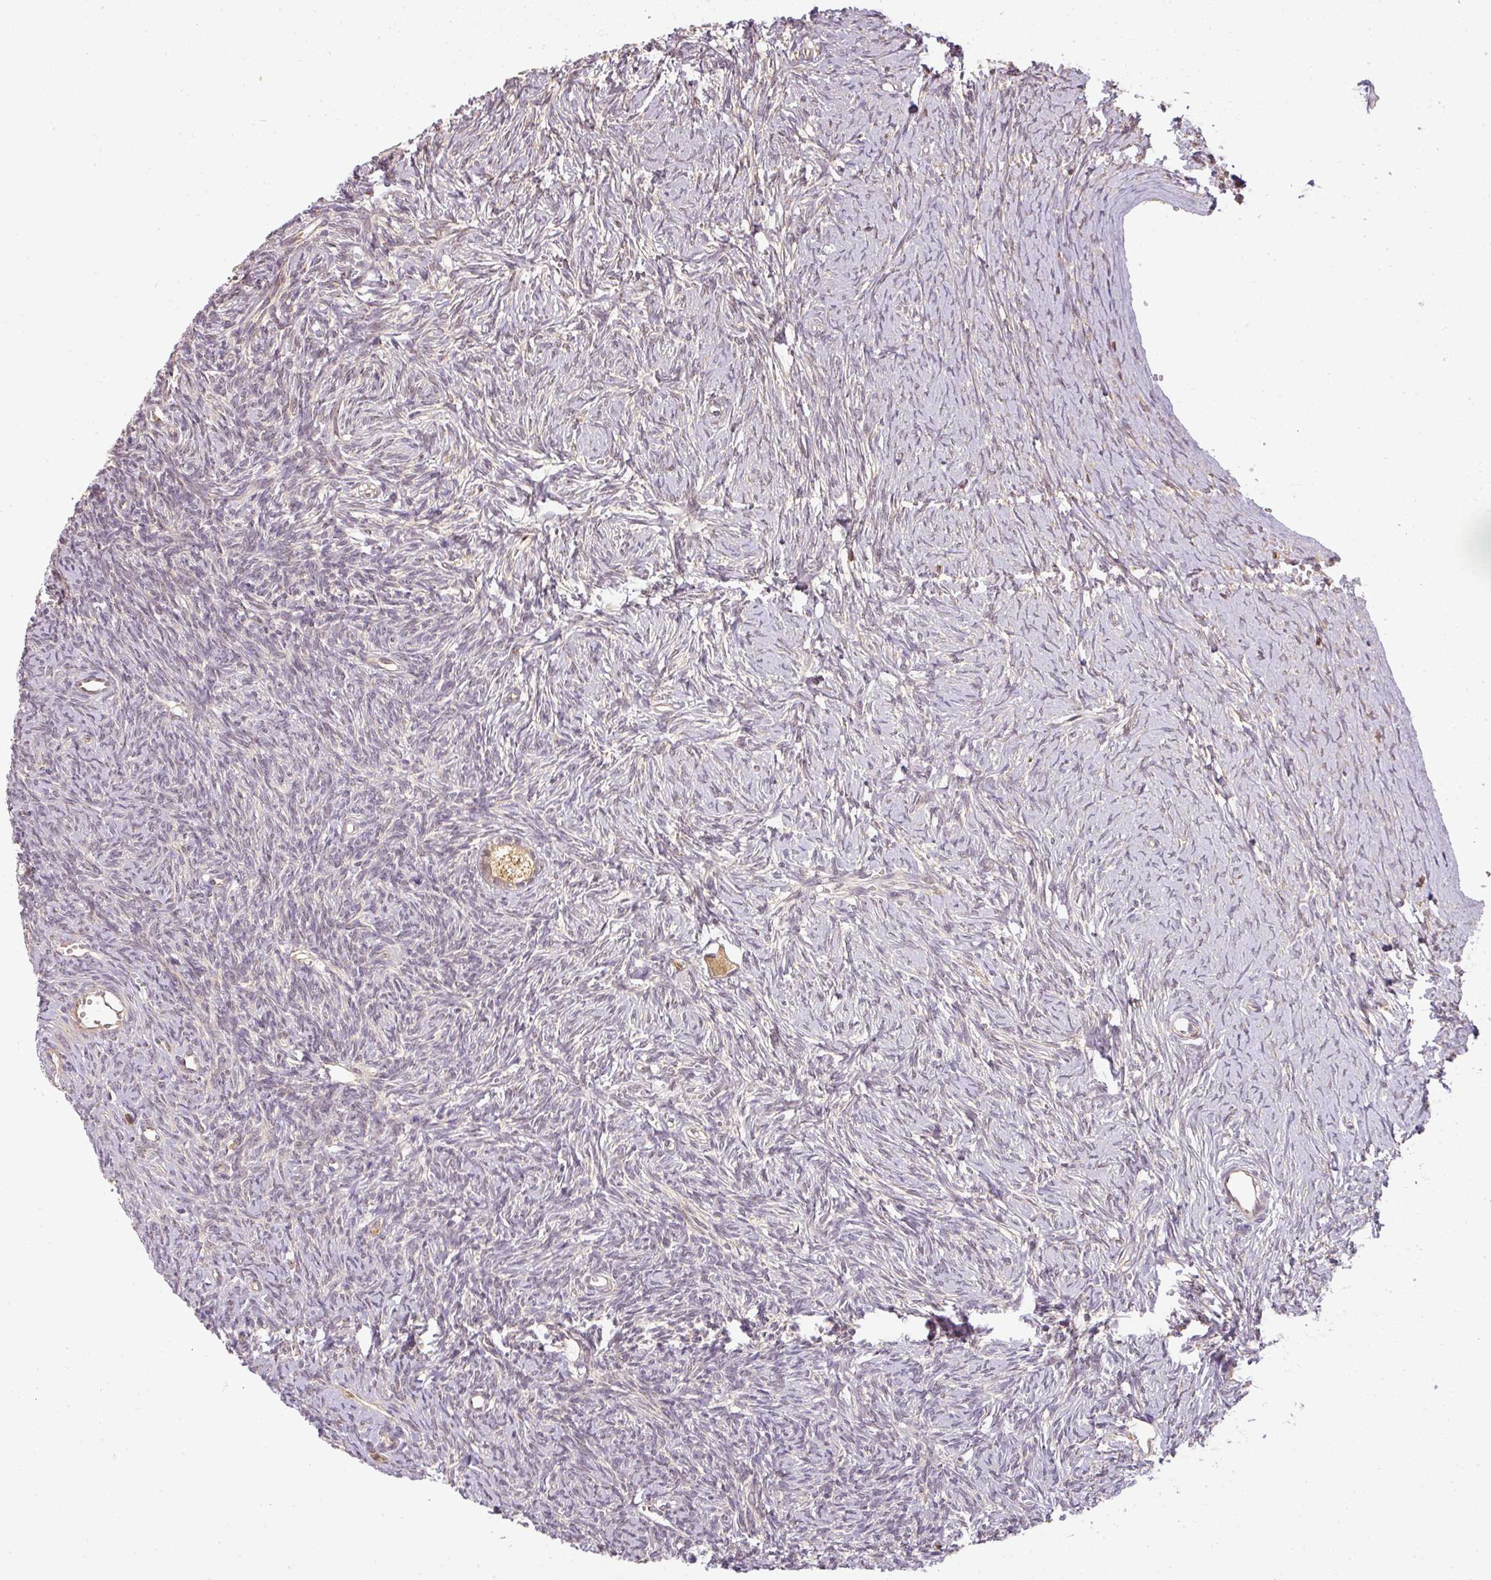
{"staining": {"intensity": "moderate", "quantity": ">75%", "location": "cytoplasmic/membranous"}, "tissue": "ovary", "cell_type": "Follicle cells", "image_type": "normal", "snomed": [{"axis": "morphology", "description": "Normal tissue, NOS"}, {"axis": "topography", "description": "Ovary"}], "caption": "Immunohistochemistry of normal ovary exhibits medium levels of moderate cytoplasmic/membranous positivity in about >75% of follicle cells. Using DAB (brown) and hematoxylin (blue) stains, captured at high magnification using brightfield microscopy.", "gene": "TCL1B", "patient": {"sex": "female", "age": 39}}